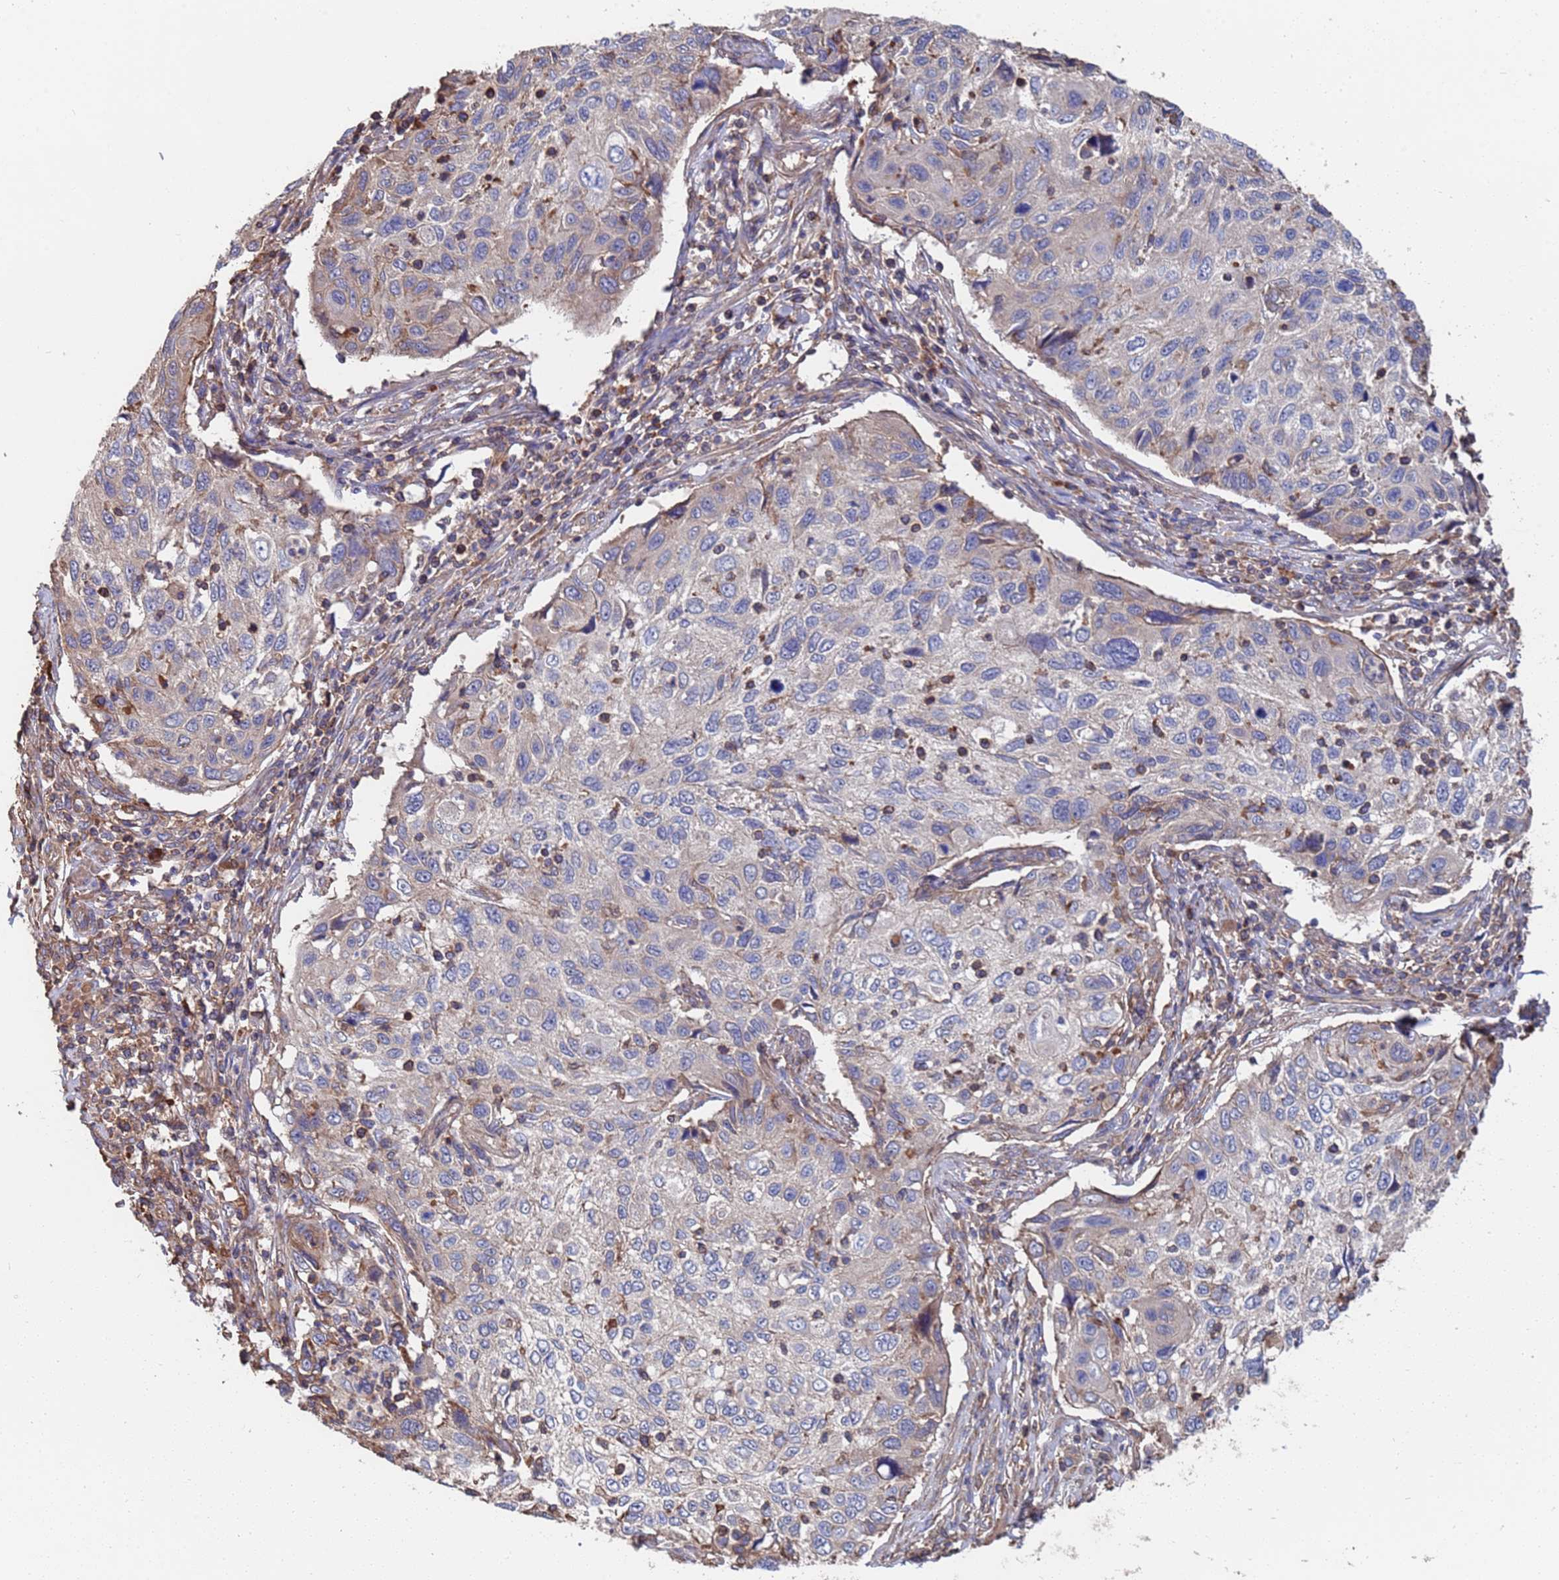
{"staining": {"intensity": "negative", "quantity": "none", "location": "none"}, "tissue": "cervical cancer", "cell_type": "Tumor cells", "image_type": "cancer", "snomed": [{"axis": "morphology", "description": "Squamous cell carcinoma, NOS"}, {"axis": "topography", "description": "Cervix"}], "caption": "Immunohistochemistry (IHC) of squamous cell carcinoma (cervical) displays no positivity in tumor cells.", "gene": "PYCR1", "patient": {"sex": "female", "age": 70}}